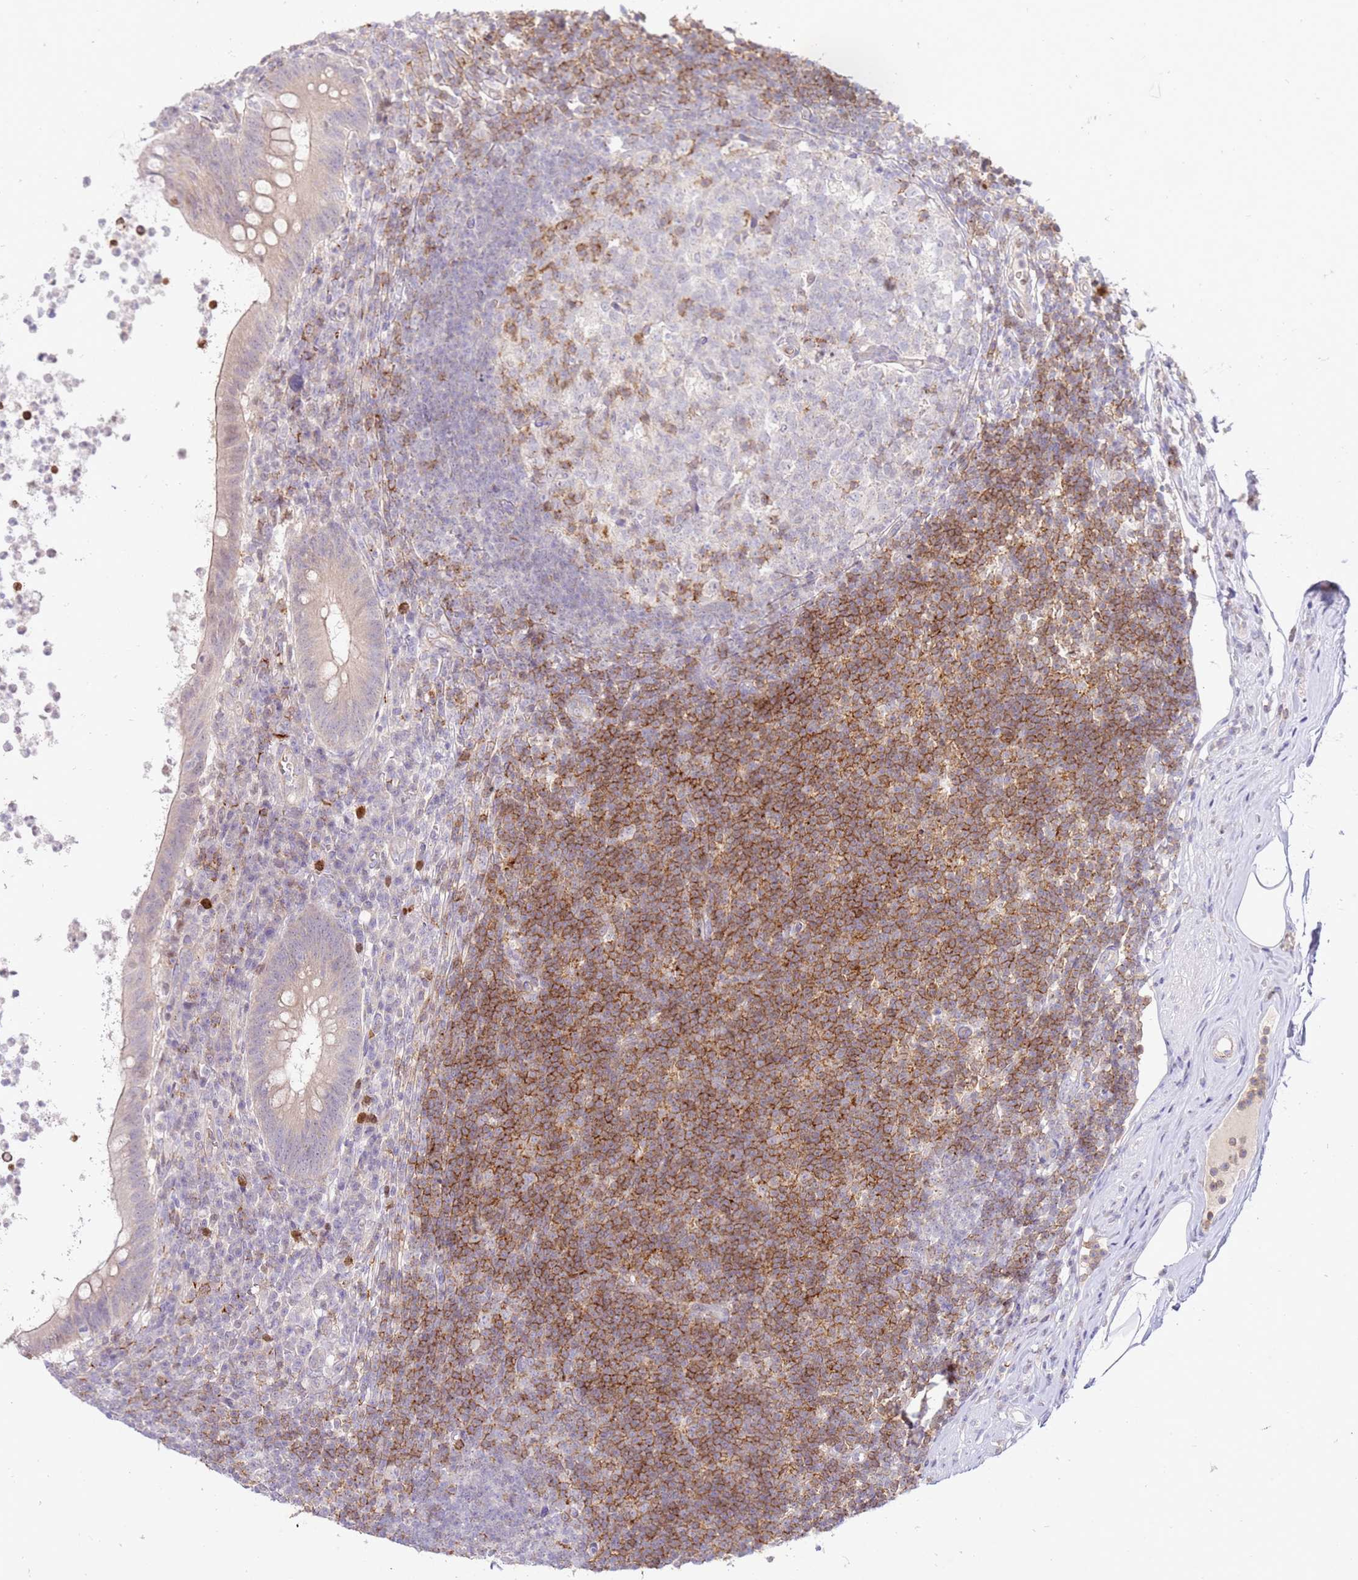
{"staining": {"intensity": "negative", "quantity": "none", "location": "none"}, "tissue": "appendix", "cell_type": "Glandular cells", "image_type": "normal", "snomed": [{"axis": "morphology", "description": "Normal tissue, NOS"}, {"axis": "topography", "description": "Appendix"}], "caption": "An IHC photomicrograph of benign appendix is shown. There is no staining in glandular cells of appendix.", "gene": "STK25", "patient": {"sex": "female", "age": 56}}